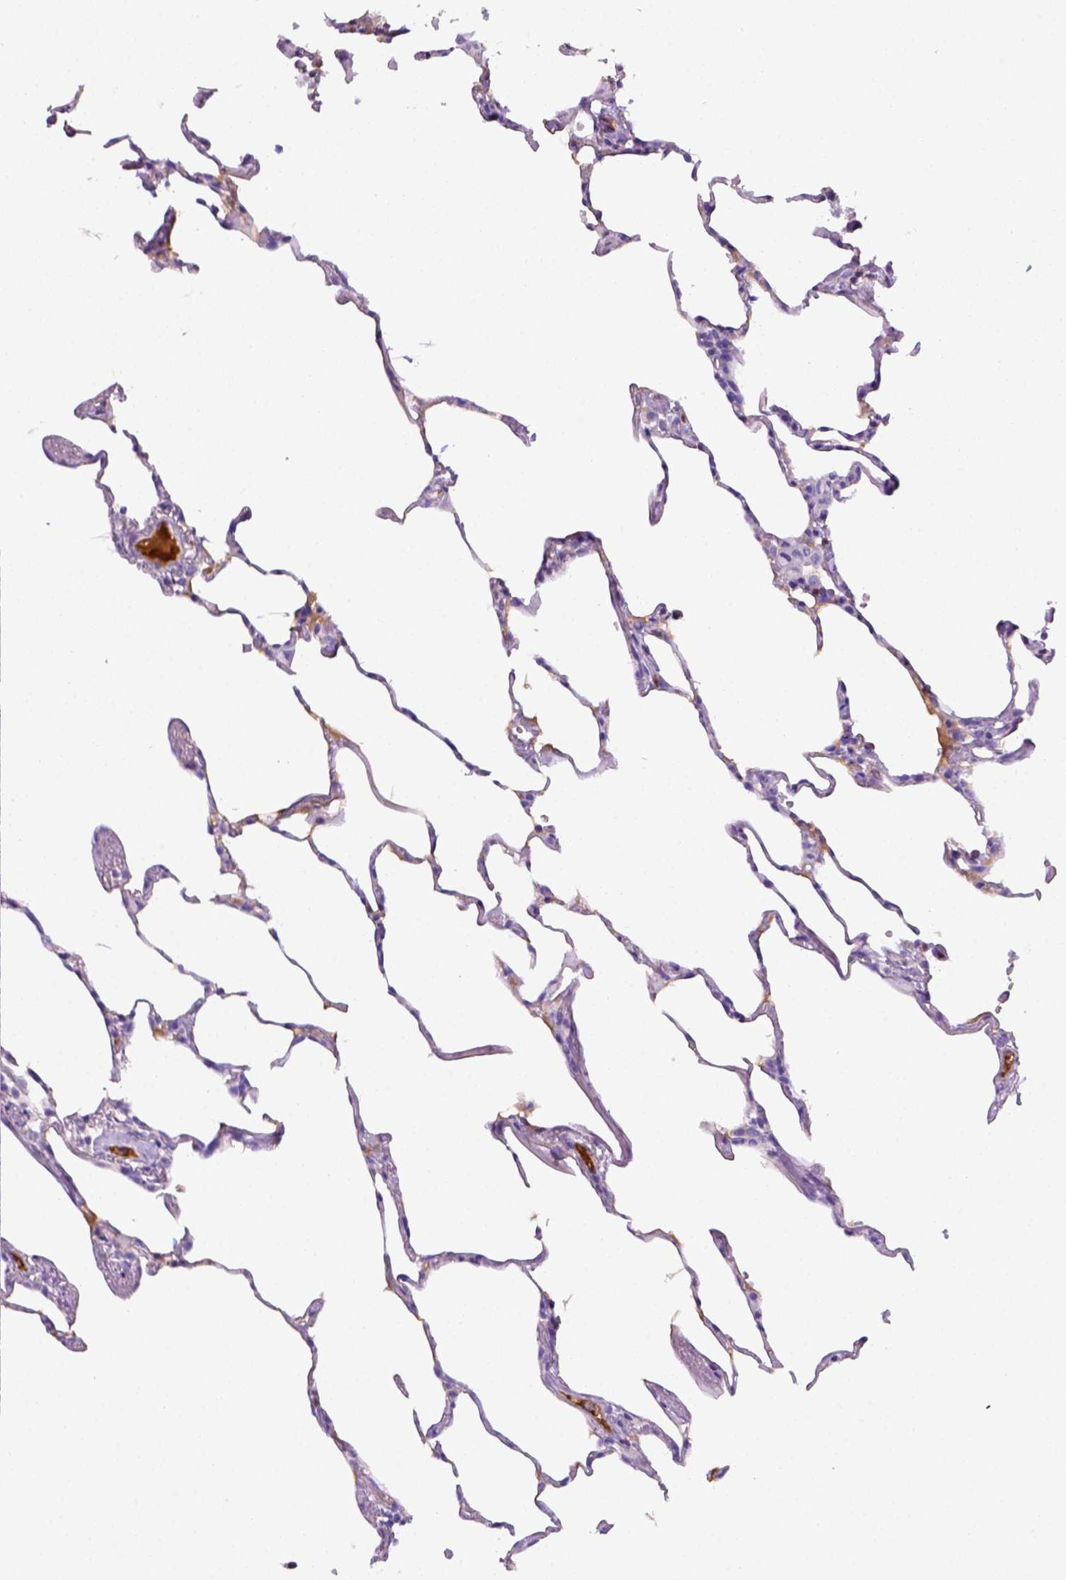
{"staining": {"intensity": "negative", "quantity": "none", "location": "none"}, "tissue": "lung", "cell_type": "Alveolar cells", "image_type": "normal", "snomed": [{"axis": "morphology", "description": "Normal tissue, NOS"}, {"axis": "topography", "description": "Lung"}], "caption": "This is an immunohistochemistry micrograph of normal human lung. There is no positivity in alveolar cells.", "gene": "ITIH4", "patient": {"sex": "female", "age": 57}}